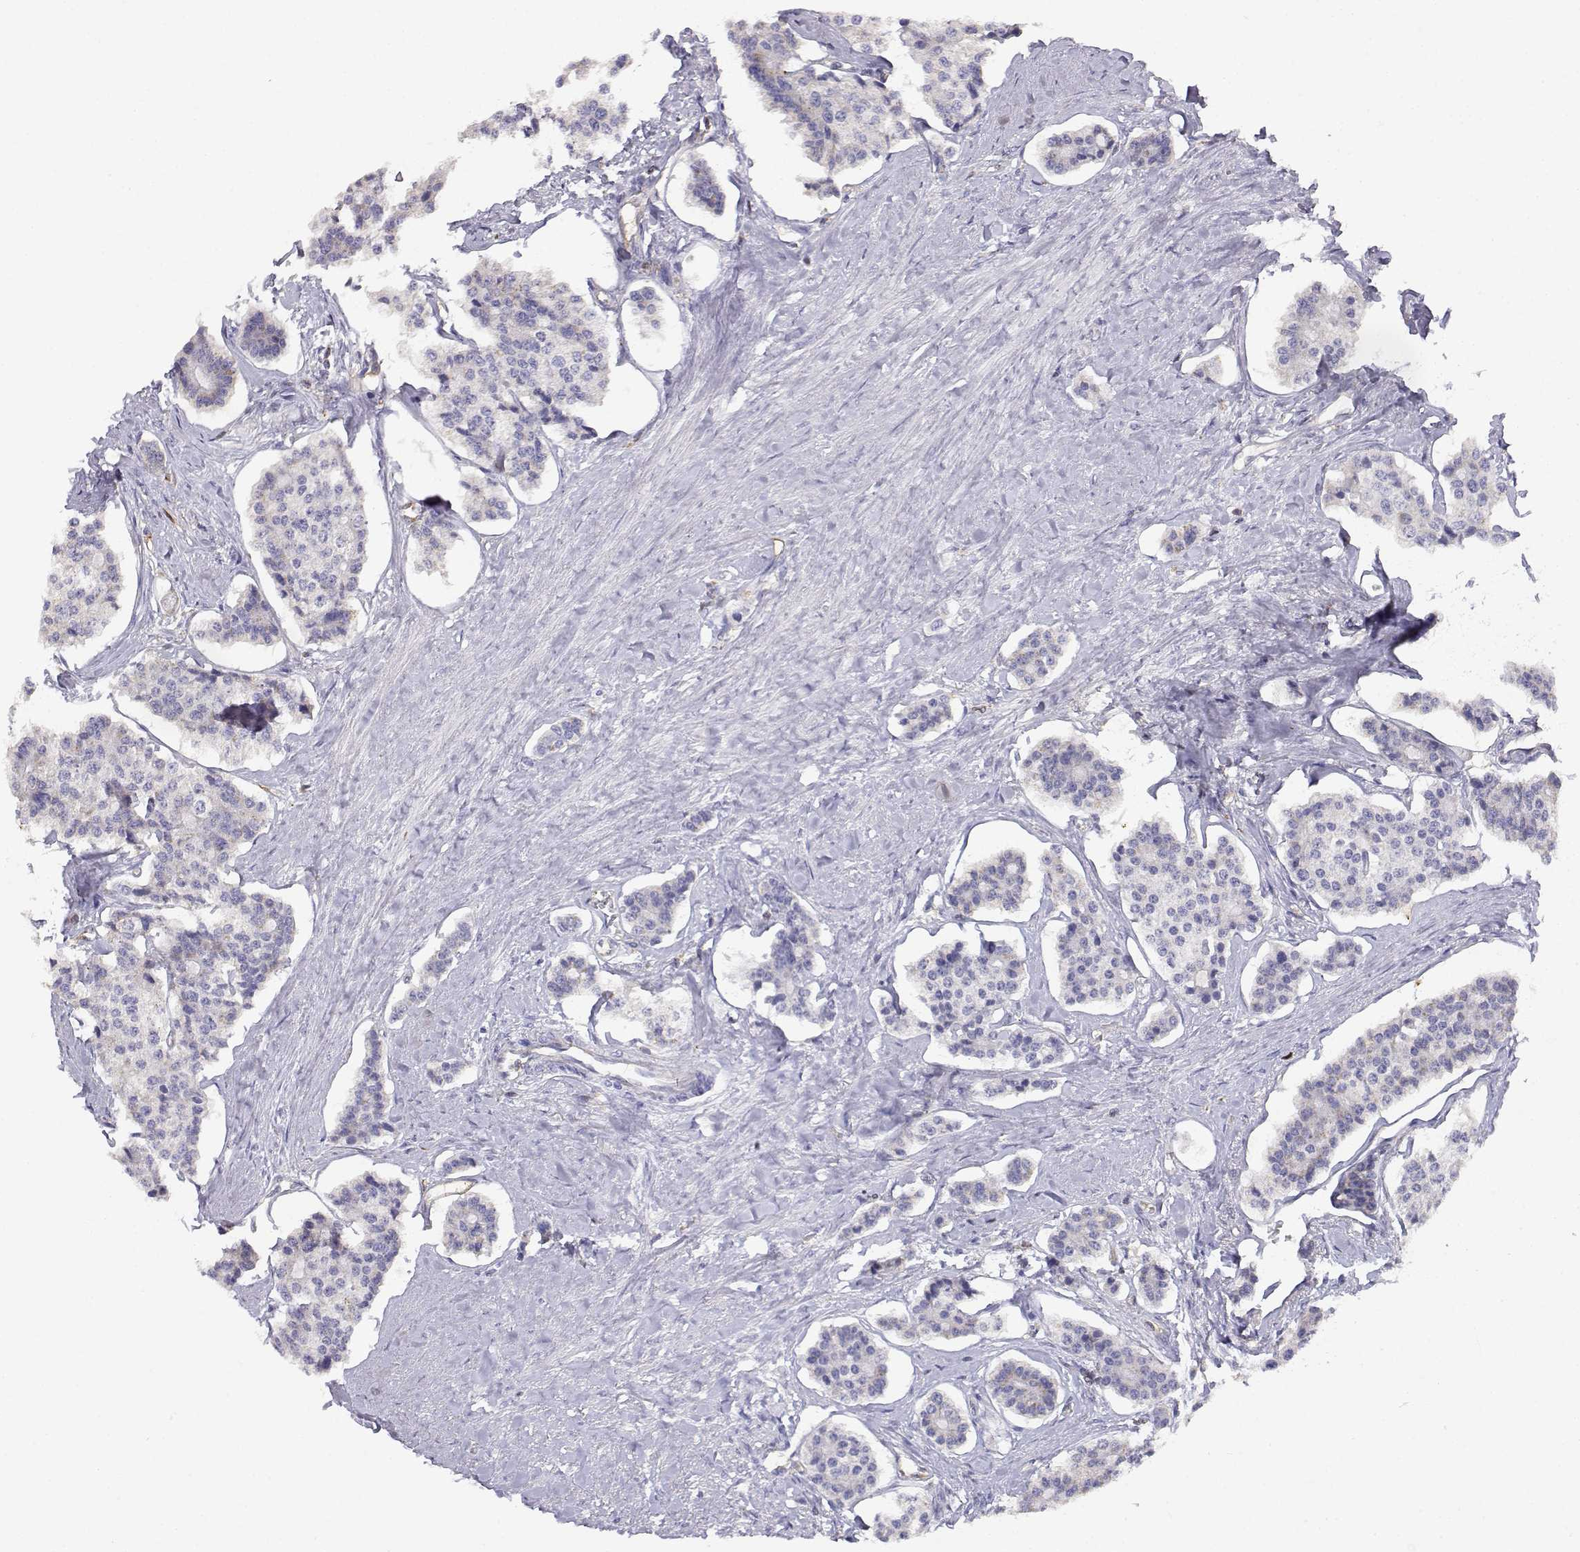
{"staining": {"intensity": "weak", "quantity": ">75%", "location": "cytoplasmic/membranous"}, "tissue": "carcinoid", "cell_type": "Tumor cells", "image_type": "cancer", "snomed": [{"axis": "morphology", "description": "Carcinoid, malignant, NOS"}, {"axis": "topography", "description": "Small intestine"}], "caption": "IHC (DAB) staining of human carcinoid reveals weak cytoplasmic/membranous protein staining in about >75% of tumor cells. The staining is performed using DAB brown chromogen to label protein expression. The nuclei are counter-stained blue using hematoxylin.", "gene": "ADA", "patient": {"sex": "female", "age": 65}}